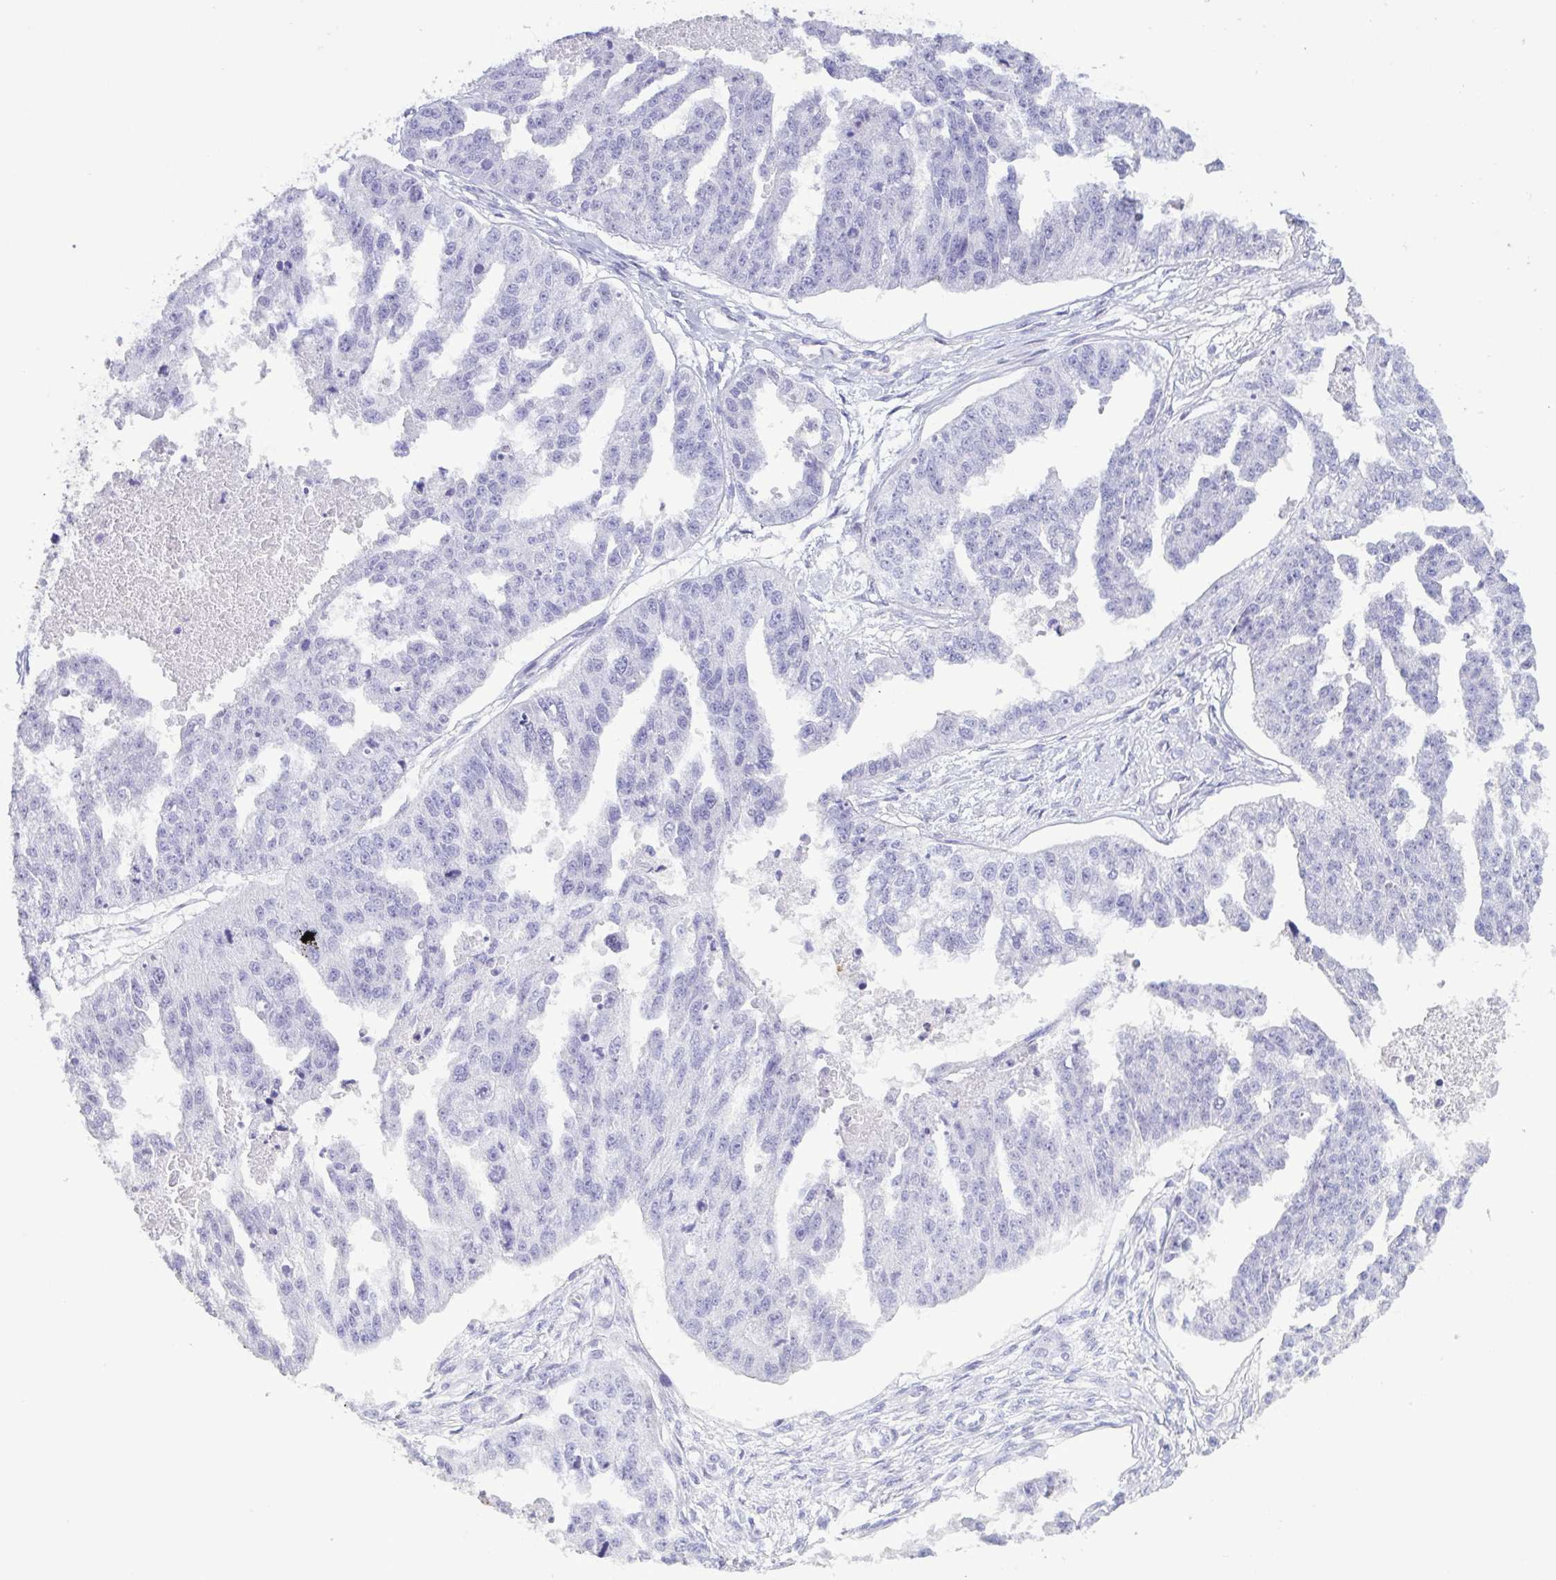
{"staining": {"intensity": "negative", "quantity": "none", "location": "none"}, "tissue": "ovarian cancer", "cell_type": "Tumor cells", "image_type": "cancer", "snomed": [{"axis": "morphology", "description": "Cystadenocarcinoma, serous, NOS"}, {"axis": "topography", "description": "Ovary"}], "caption": "Protein analysis of serous cystadenocarcinoma (ovarian) displays no significant positivity in tumor cells.", "gene": "LTF", "patient": {"sex": "female", "age": 58}}